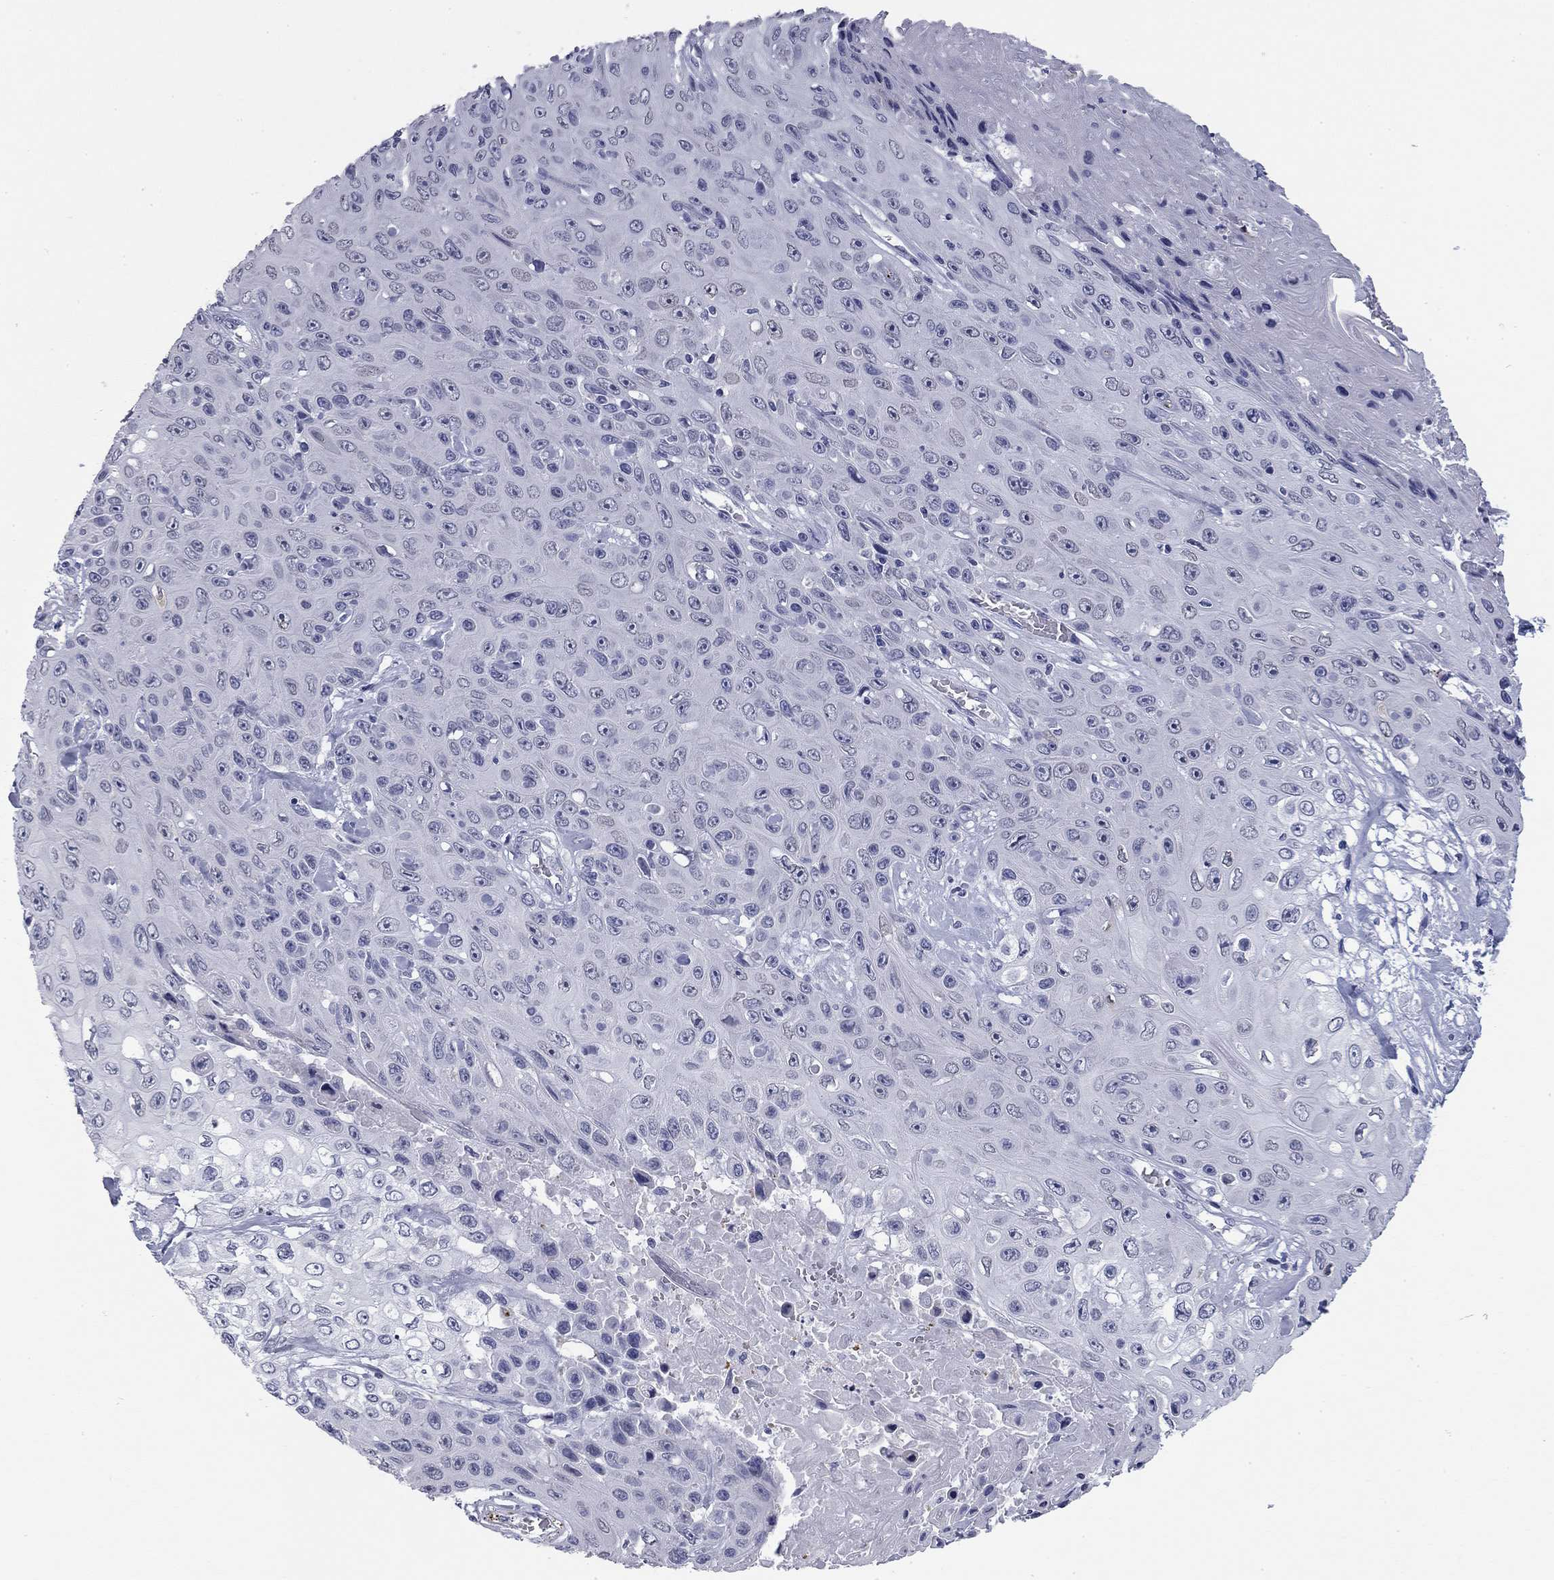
{"staining": {"intensity": "negative", "quantity": "none", "location": "none"}, "tissue": "skin cancer", "cell_type": "Tumor cells", "image_type": "cancer", "snomed": [{"axis": "morphology", "description": "Squamous cell carcinoma, NOS"}, {"axis": "topography", "description": "Skin"}], "caption": "Tumor cells show no significant expression in skin cancer (squamous cell carcinoma).", "gene": "AK8", "patient": {"sex": "male", "age": 82}}